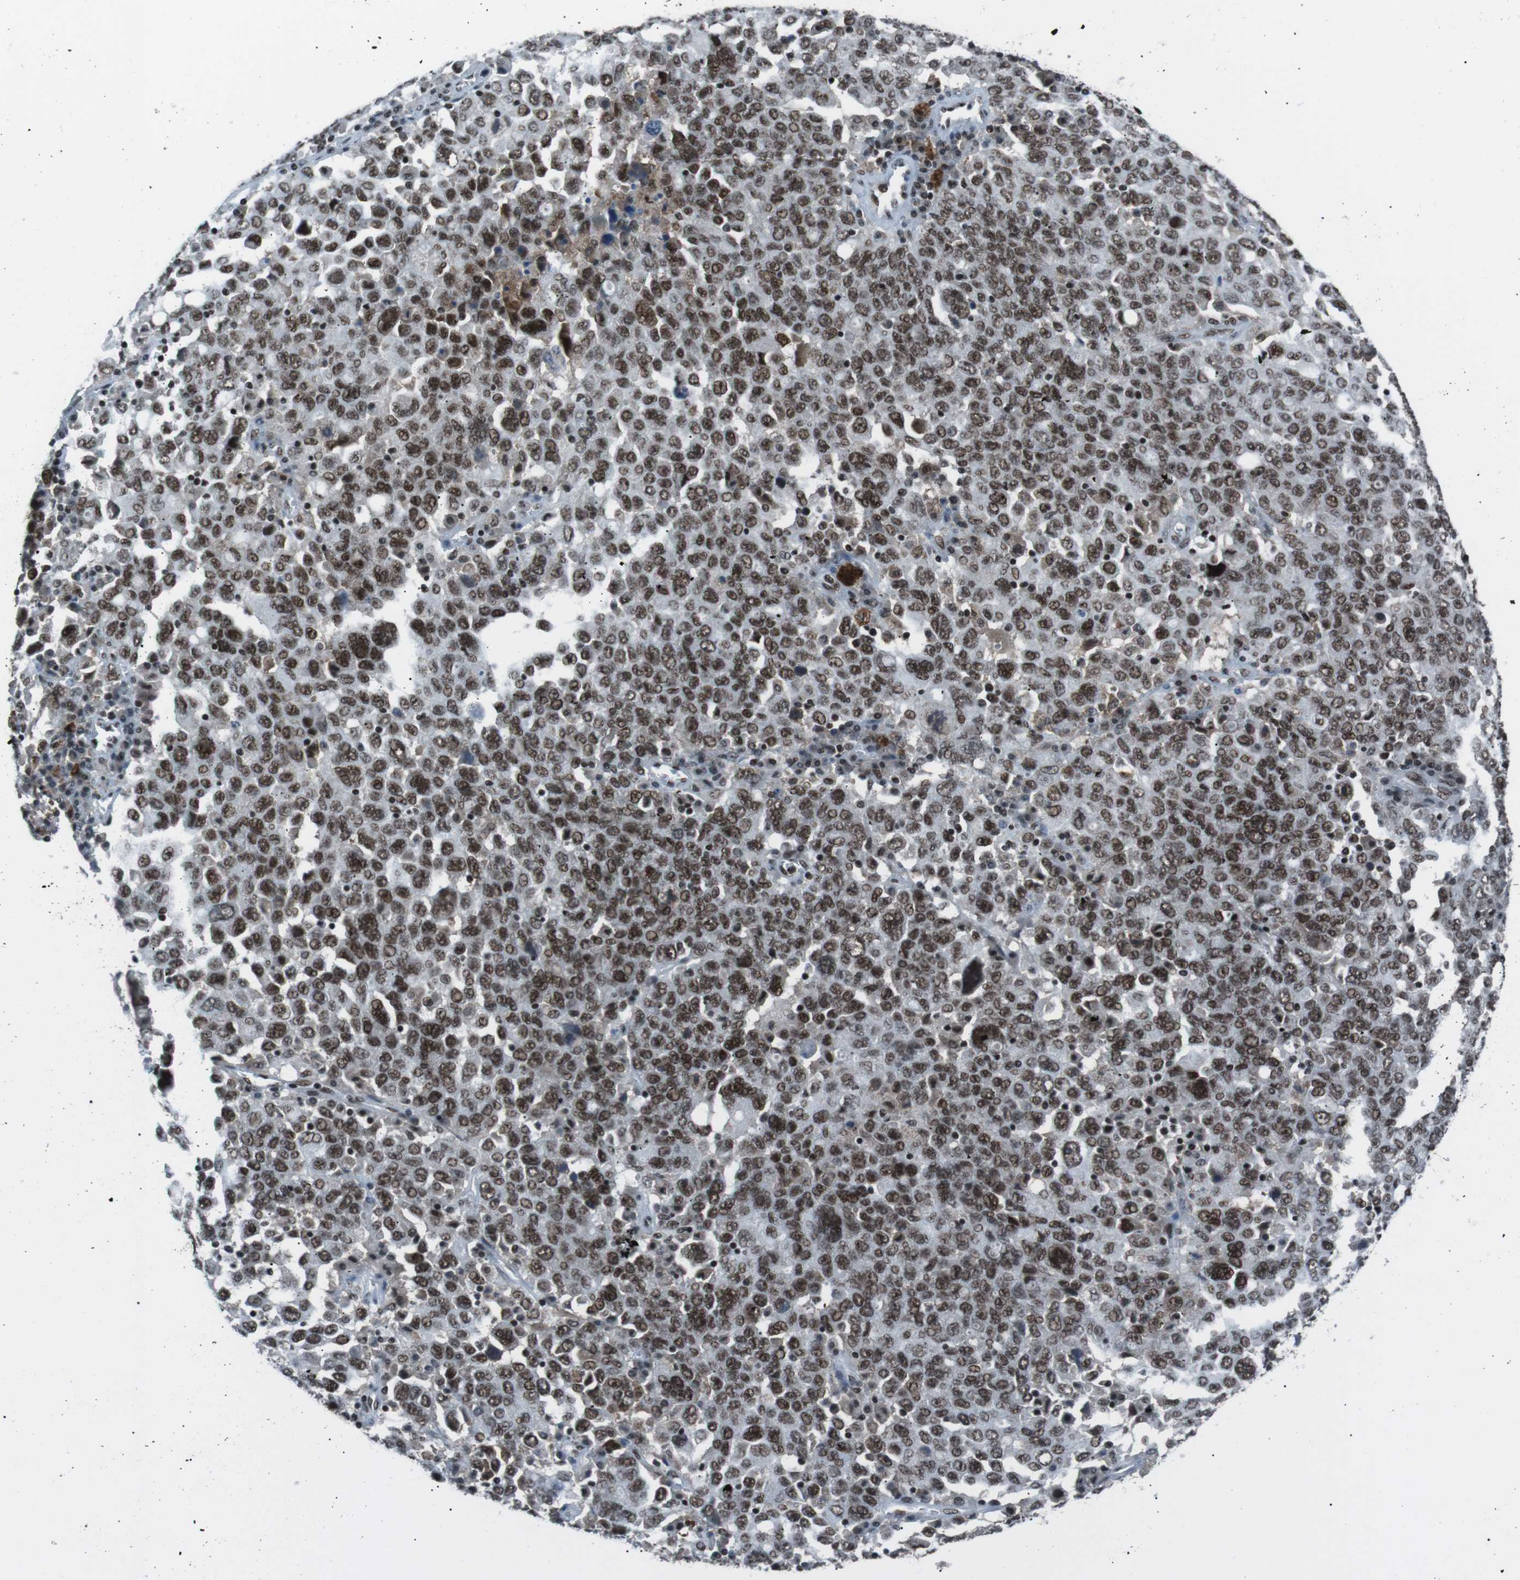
{"staining": {"intensity": "strong", "quantity": ">75%", "location": "nuclear"}, "tissue": "ovarian cancer", "cell_type": "Tumor cells", "image_type": "cancer", "snomed": [{"axis": "morphology", "description": "Carcinoma, endometroid"}, {"axis": "topography", "description": "Ovary"}], "caption": "Ovarian cancer (endometroid carcinoma) was stained to show a protein in brown. There is high levels of strong nuclear positivity in approximately >75% of tumor cells.", "gene": "TAF1", "patient": {"sex": "female", "age": 62}}